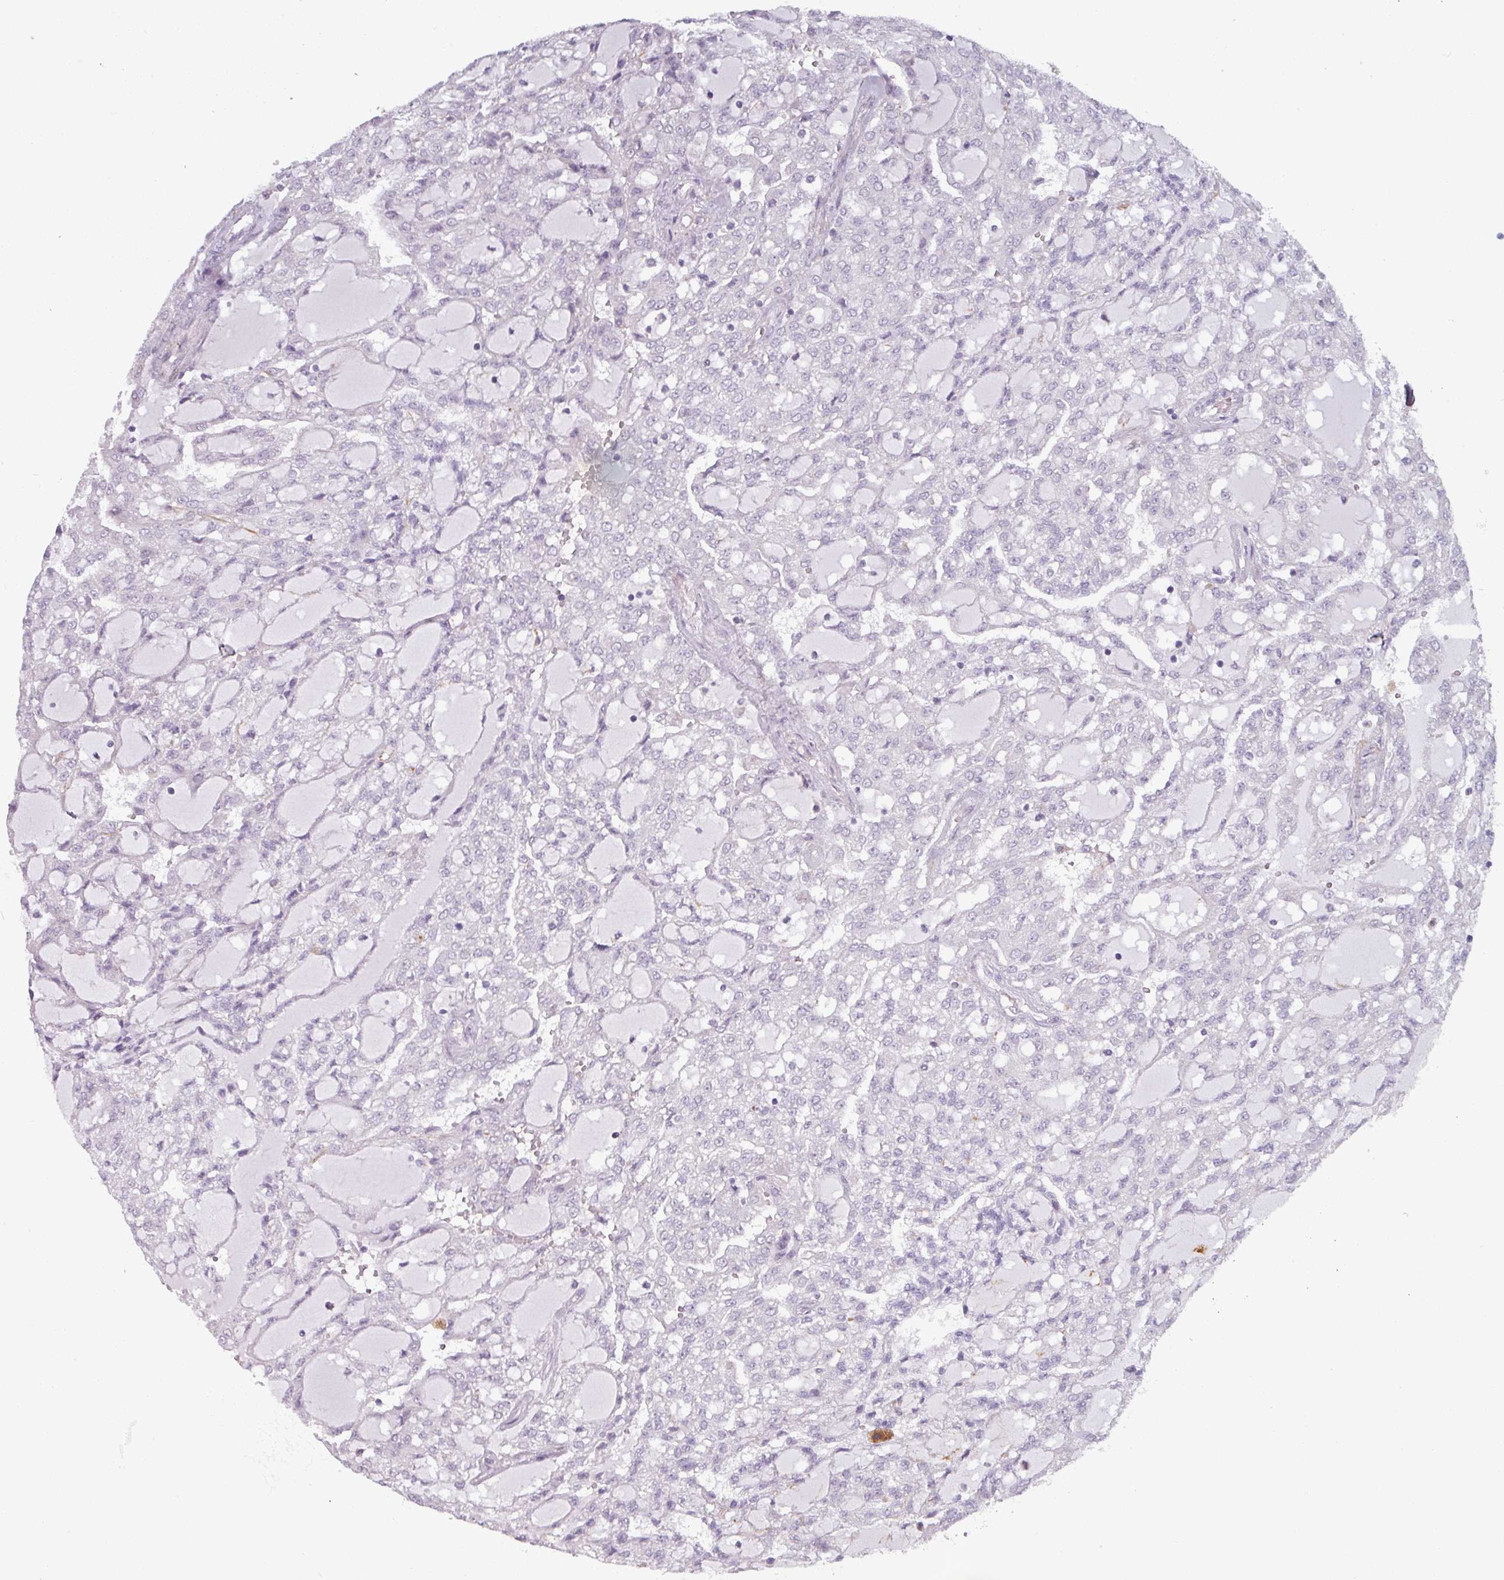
{"staining": {"intensity": "negative", "quantity": "none", "location": "none"}, "tissue": "renal cancer", "cell_type": "Tumor cells", "image_type": "cancer", "snomed": [{"axis": "morphology", "description": "Adenocarcinoma, NOS"}, {"axis": "topography", "description": "Kidney"}], "caption": "Human renal adenocarcinoma stained for a protein using immunohistochemistry displays no staining in tumor cells.", "gene": "C2orf16", "patient": {"sex": "male", "age": 63}}